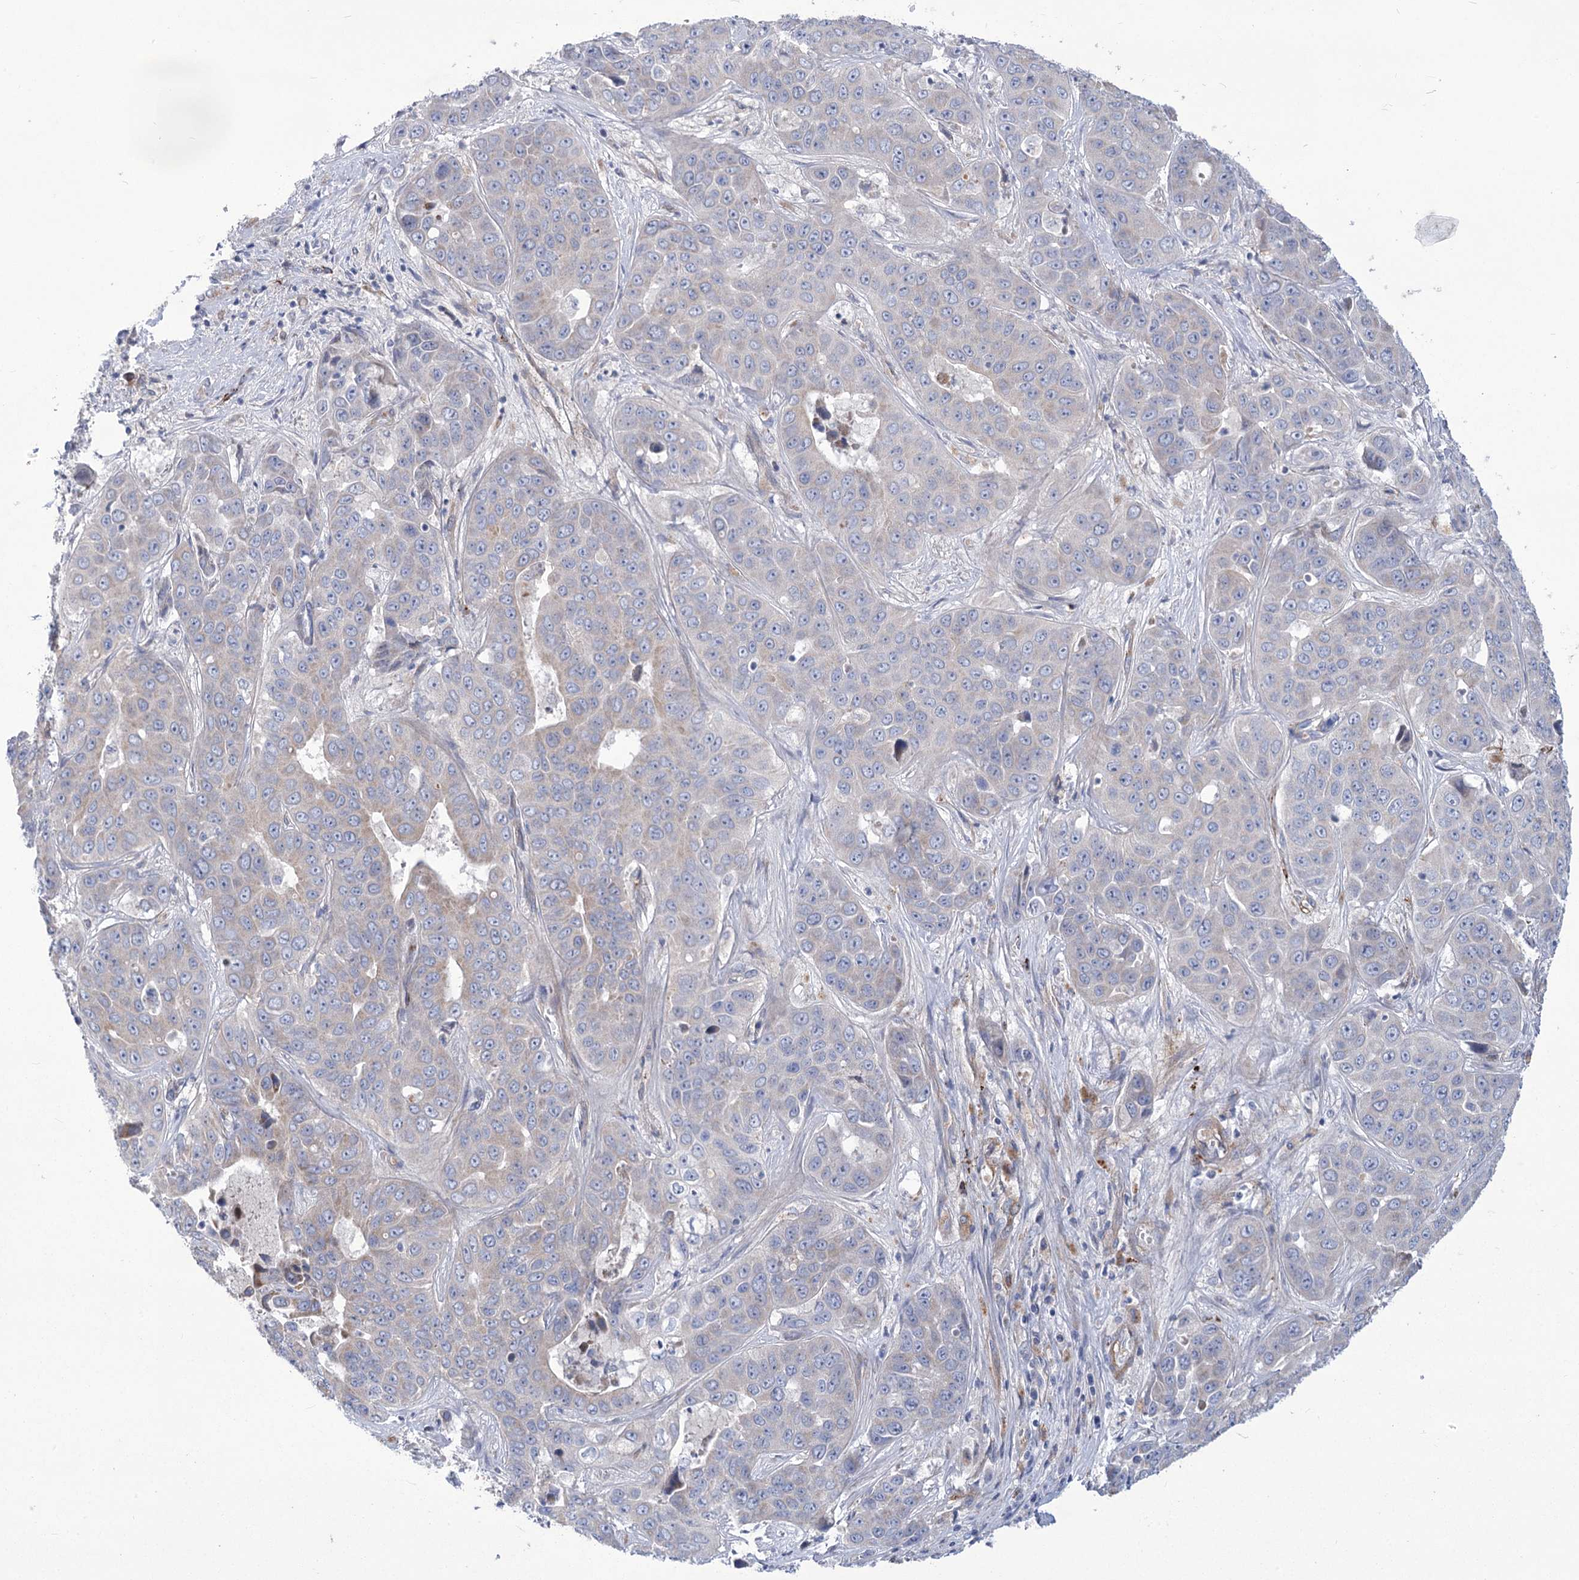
{"staining": {"intensity": "negative", "quantity": "none", "location": "none"}, "tissue": "liver cancer", "cell_type": "Tumor cells", "image_type": "cancer", "snomed": [{"axis": "morphology", "description": "Cholangiocarcinoma"}, {"axis": "topography", "description": "Liver"}], "caption": "A photomicrograph of liver cholangiocarcinoma stained for a protein reveals no brown staining in tumor cells.", "gene": "ANGPTL3", "patient": {"sex": "female", "age": 52}}